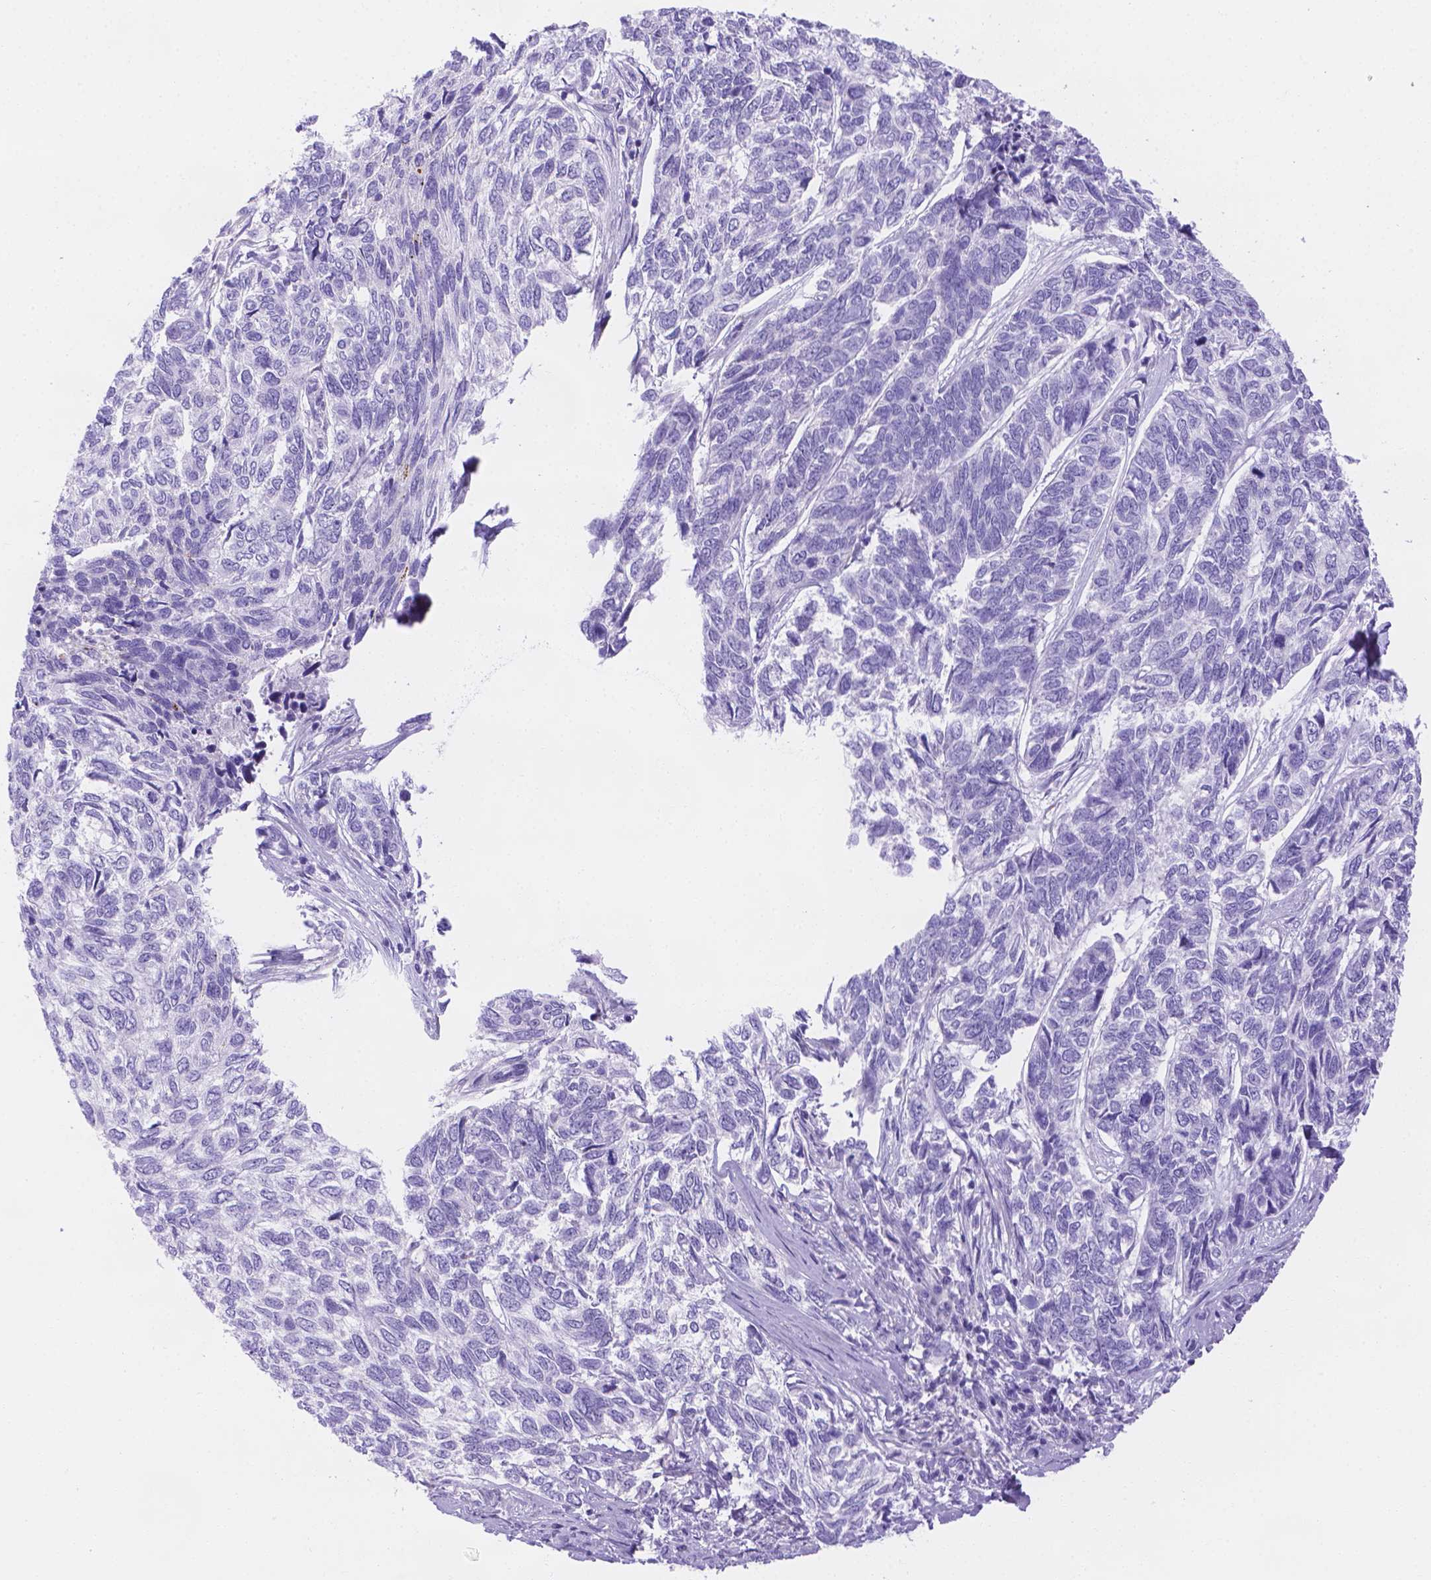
{"staining": {"intensity": "negative", "quantity": "none", "location": "none"}, "tissue": "skin cancer", "cell_type": "Tumor cells", "image_type": "cancer", "snomed": [{"axis": "morphology", "description": "Basal cell carcinoma"}, {"axis": "topography", "description": "Skin"}], "caption": "Immunohistochemistry (IHC) photomicrograph of basal cell carcinoma (skin) stained for a protein (brown), which displays no expression in tumor cells.", "gene": "MLN", "patient": {"sex": "female", "age": 65}}